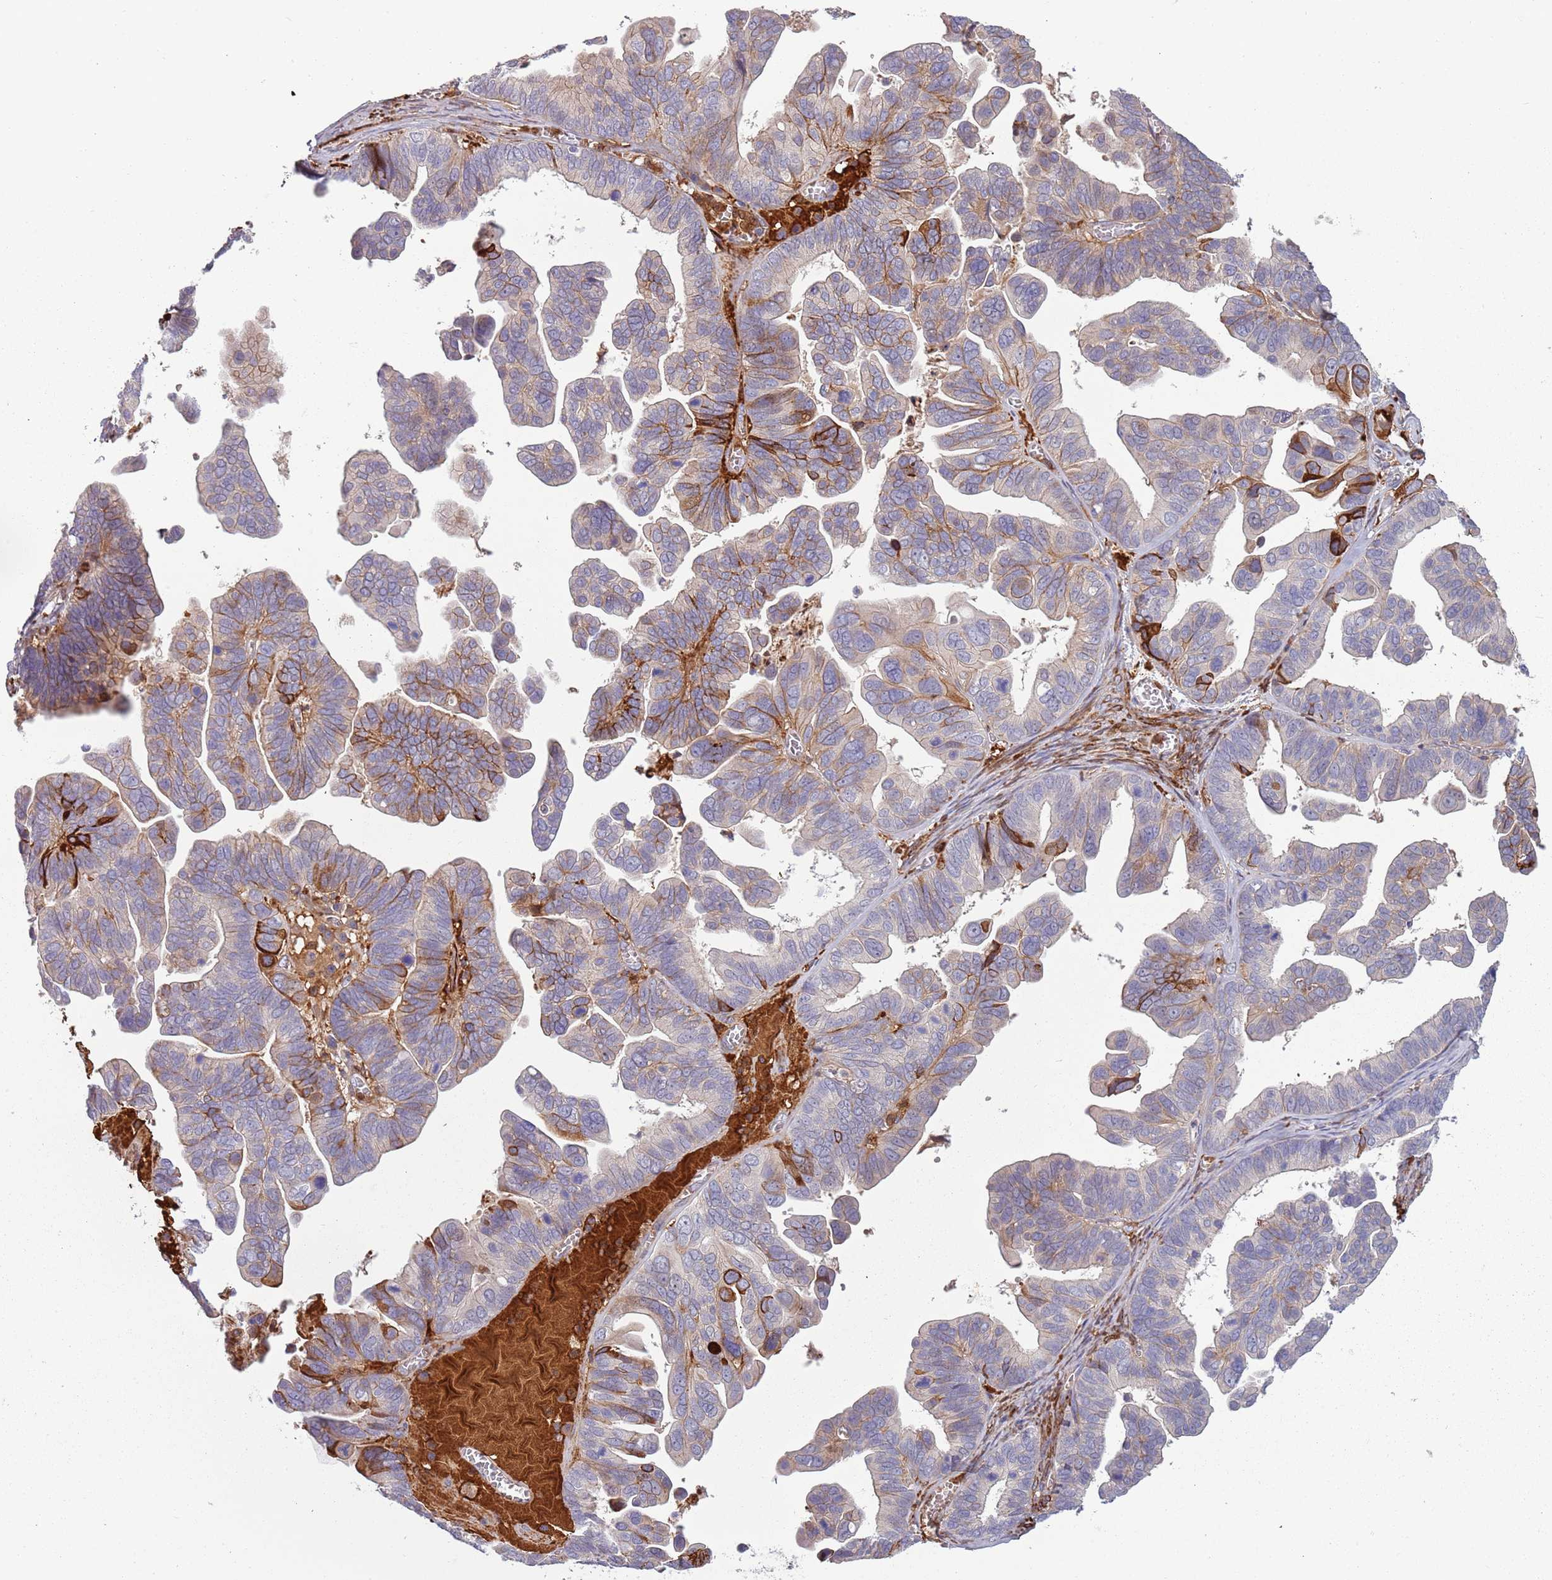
{"staining": {"intensity": "moderate", "quantity": "<25%", "location": "cytoplasmic/membranous"}, "tissue": "ovarian cancer", "cell_type": "Tumor cells", "image_type": "cancer", "snomed": [{"axis": "morphology", "description": "Cystadenocarcinoma, serous, NOS"}, {"axis": "topography", "description": "Ovary"}], "caption": "Immunohistochemical staining of human ovarian cancer (serous cystadenocarcinoma) demonstrates moderate cytoplasmic/membranous protein expression in approximately <25% of tumor cells.", "gene": "NADK", "patient": {"sex": "female", "age": 56}}